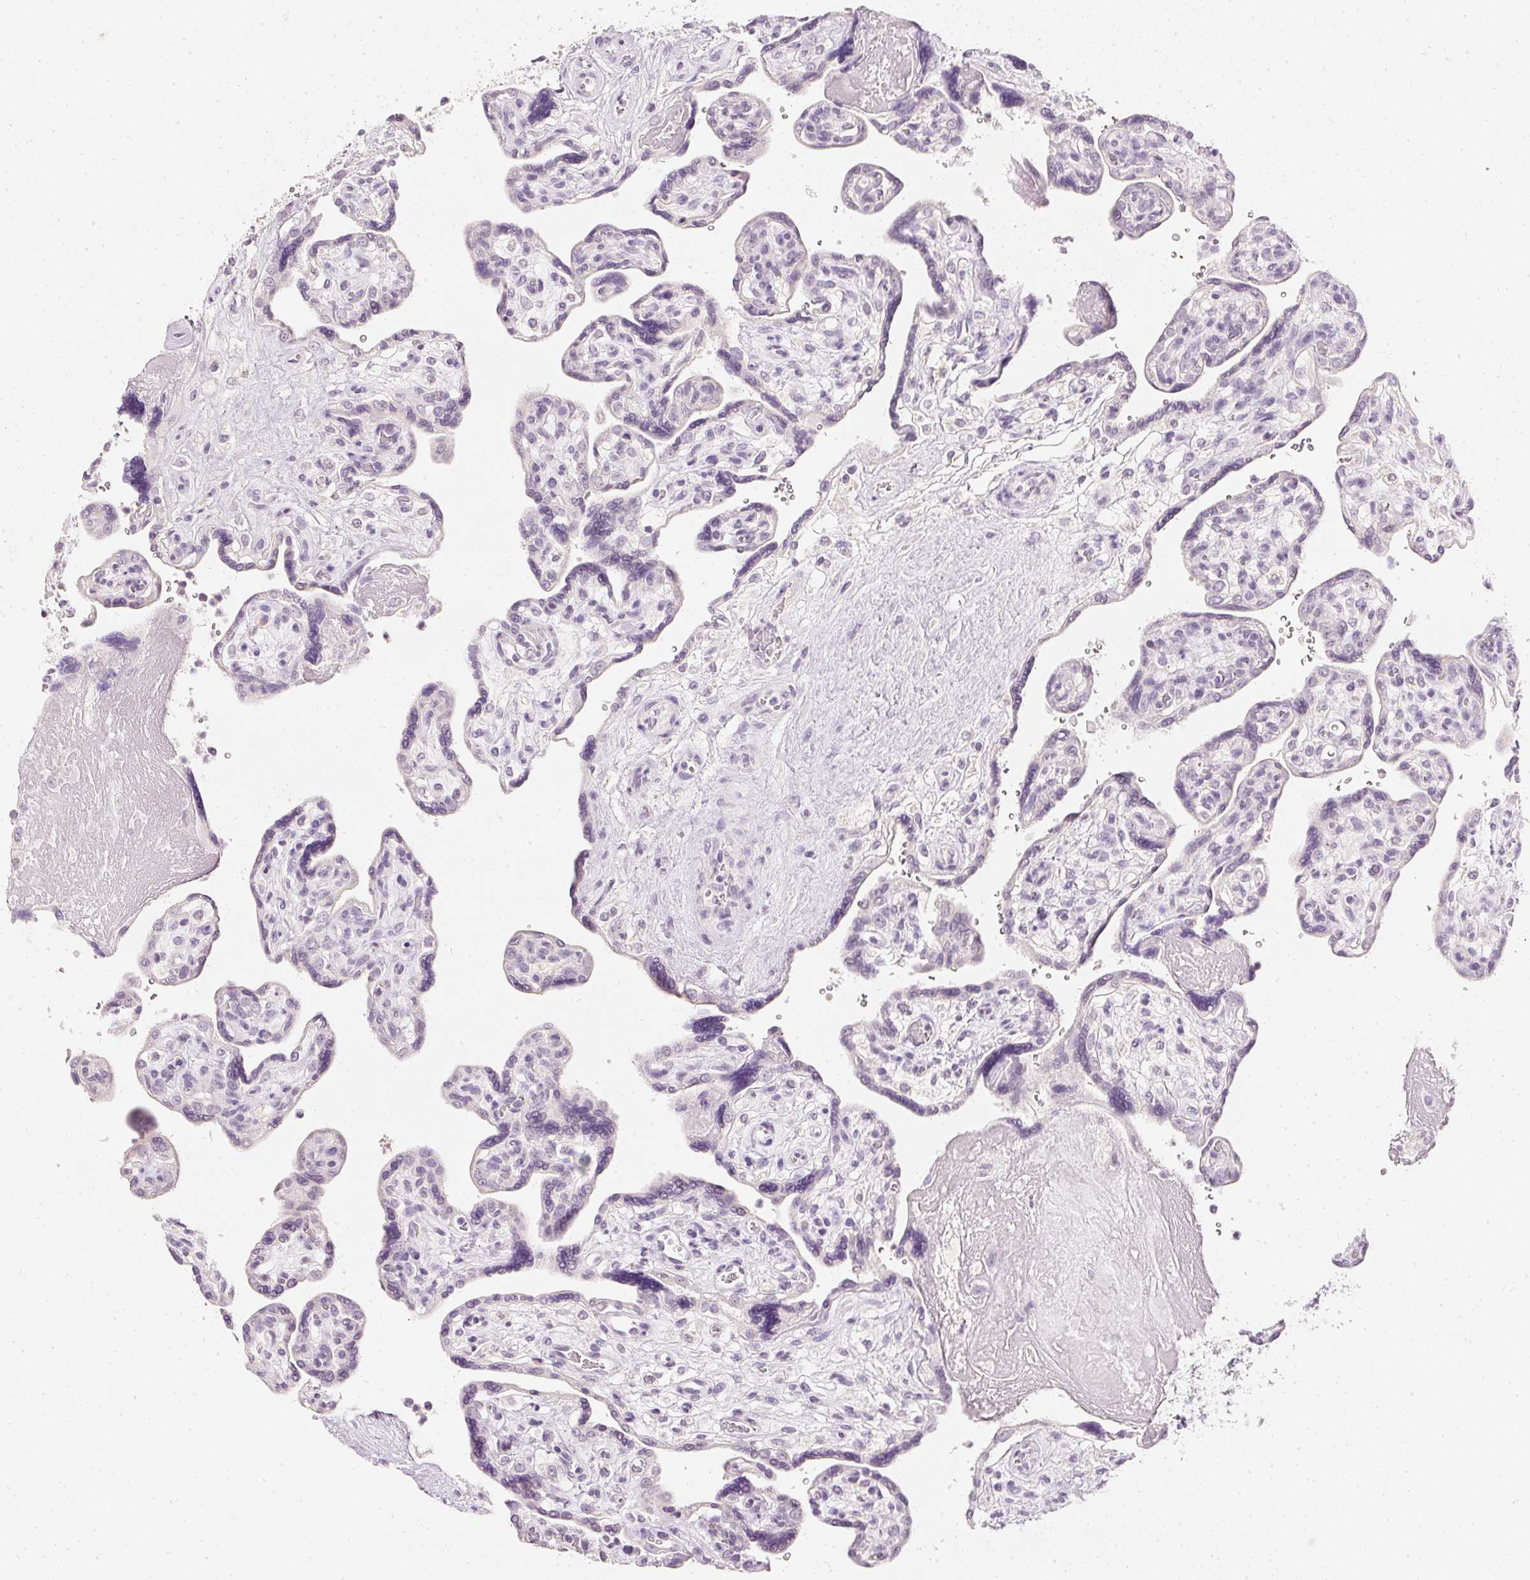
{"staining": {"intensity": "negative", "quantity": "none", "location": "none"}, "tissue": "placenta", "cell_type": "Decidual cells", "image_type": "normal", "snomed": [{"axis": "morphology", "description": "Normal tissue, NOS"}, {"axis": "topography", "description": "Placenta"}], "caption": "Immunohistochemical staining of normal human placenta shows no significant expression in decidual cells.", "gene": "ELAVL3", "patient": {"sex": "female", "age": 39}}